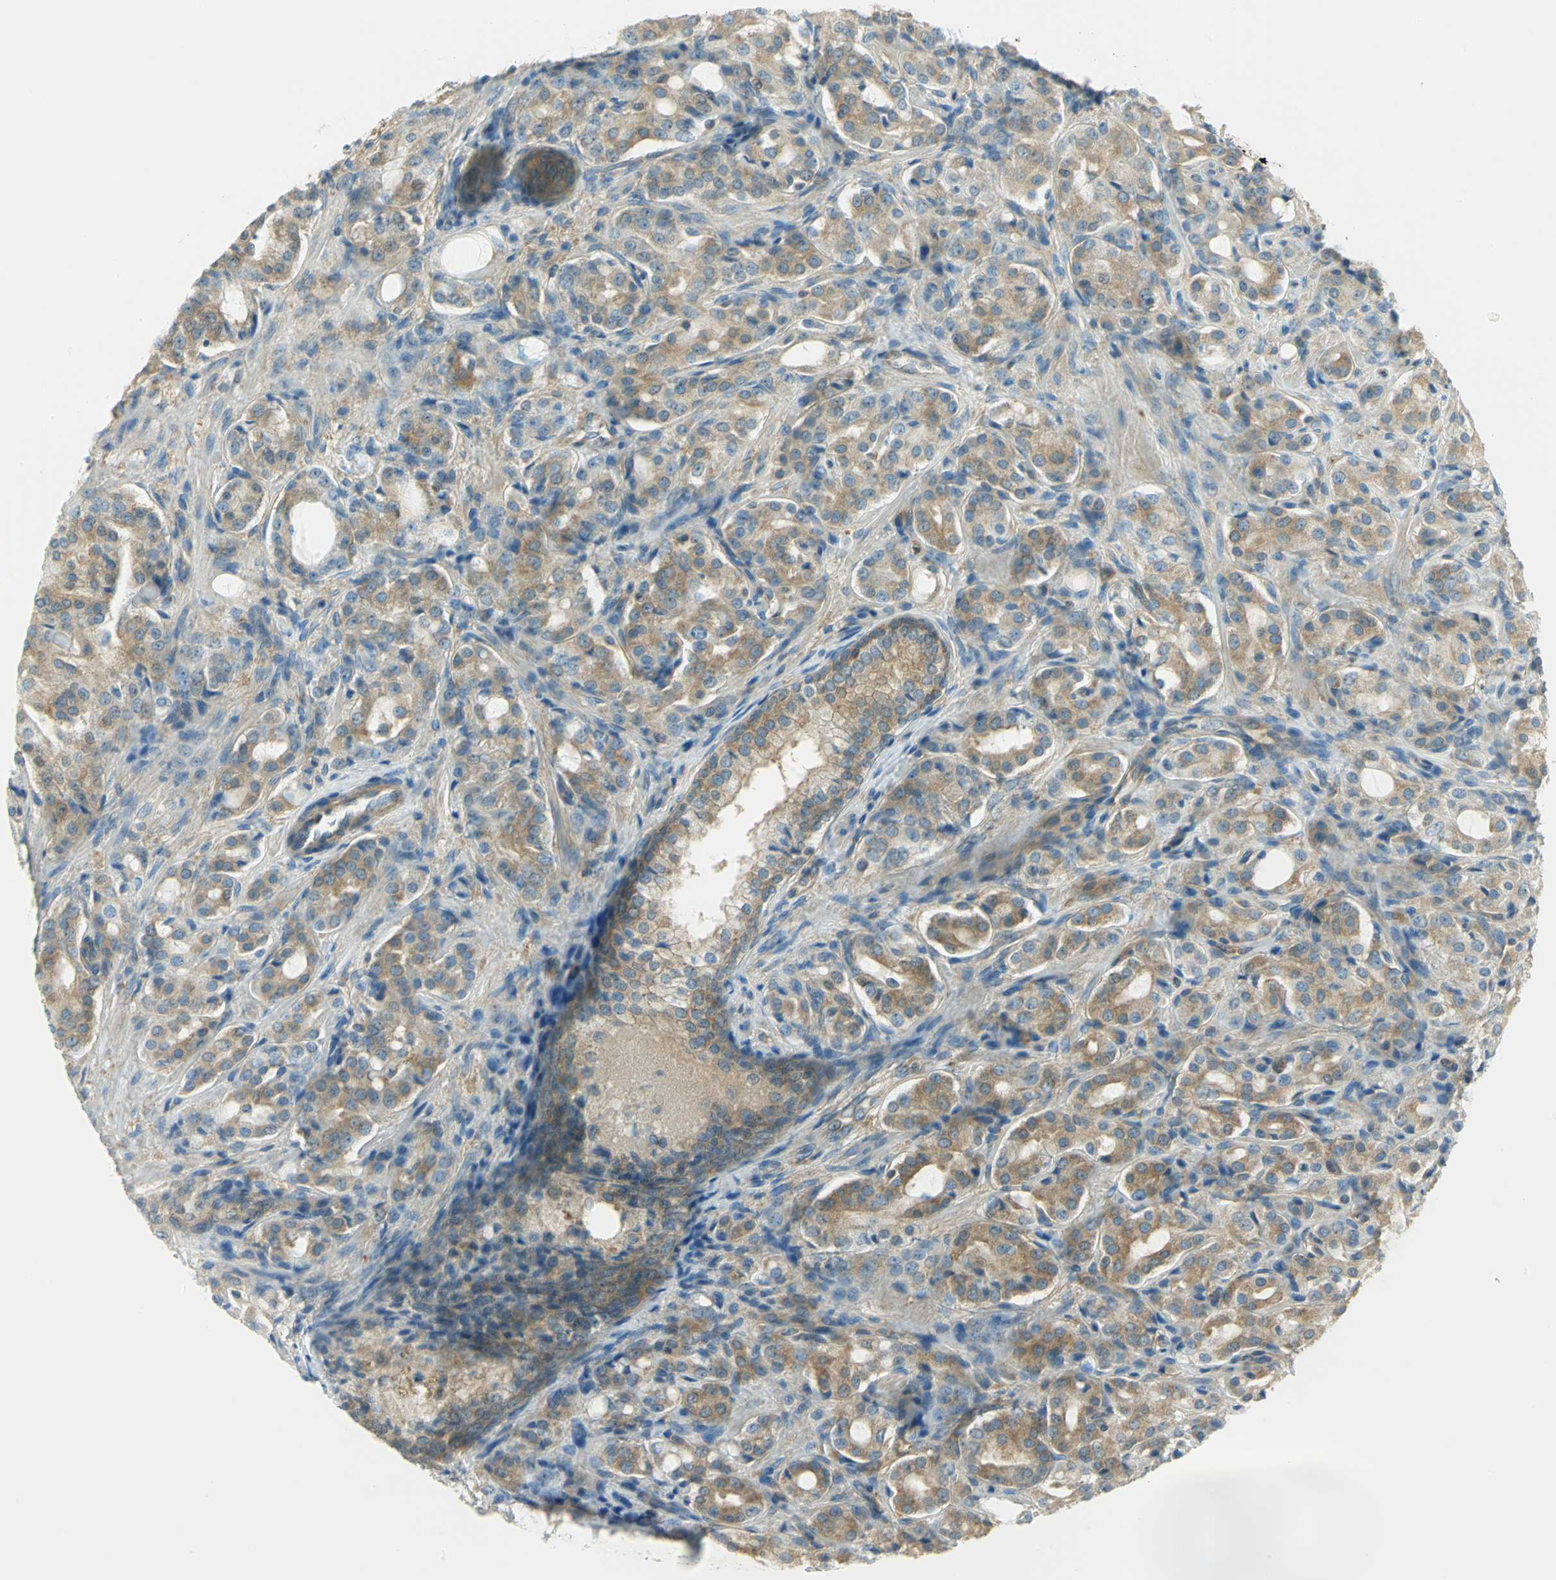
{"staining": {"intensity": "moderate", "quantity": ">75%", "location": "cytoplasmic/membranous"}, "tissue": "prostate cancer", "cell_type": "Tumor cells", "image_type": "cancer", "snomed": [{"axis": "morphology", "description": "Adenocarcinoma, High grade"}, {"axis": "topography", "description": "Prostate"}], "caption": "Immunohistochemical staining of human prostate cancer (adenocarcinoma (high-grade)) reveals medium levels of moderate cytoplasmic/membranous positivity in about >75% of tumor cells.", "gene": "TSC22D2", "patient": {"sex": "male", "age": 72}}